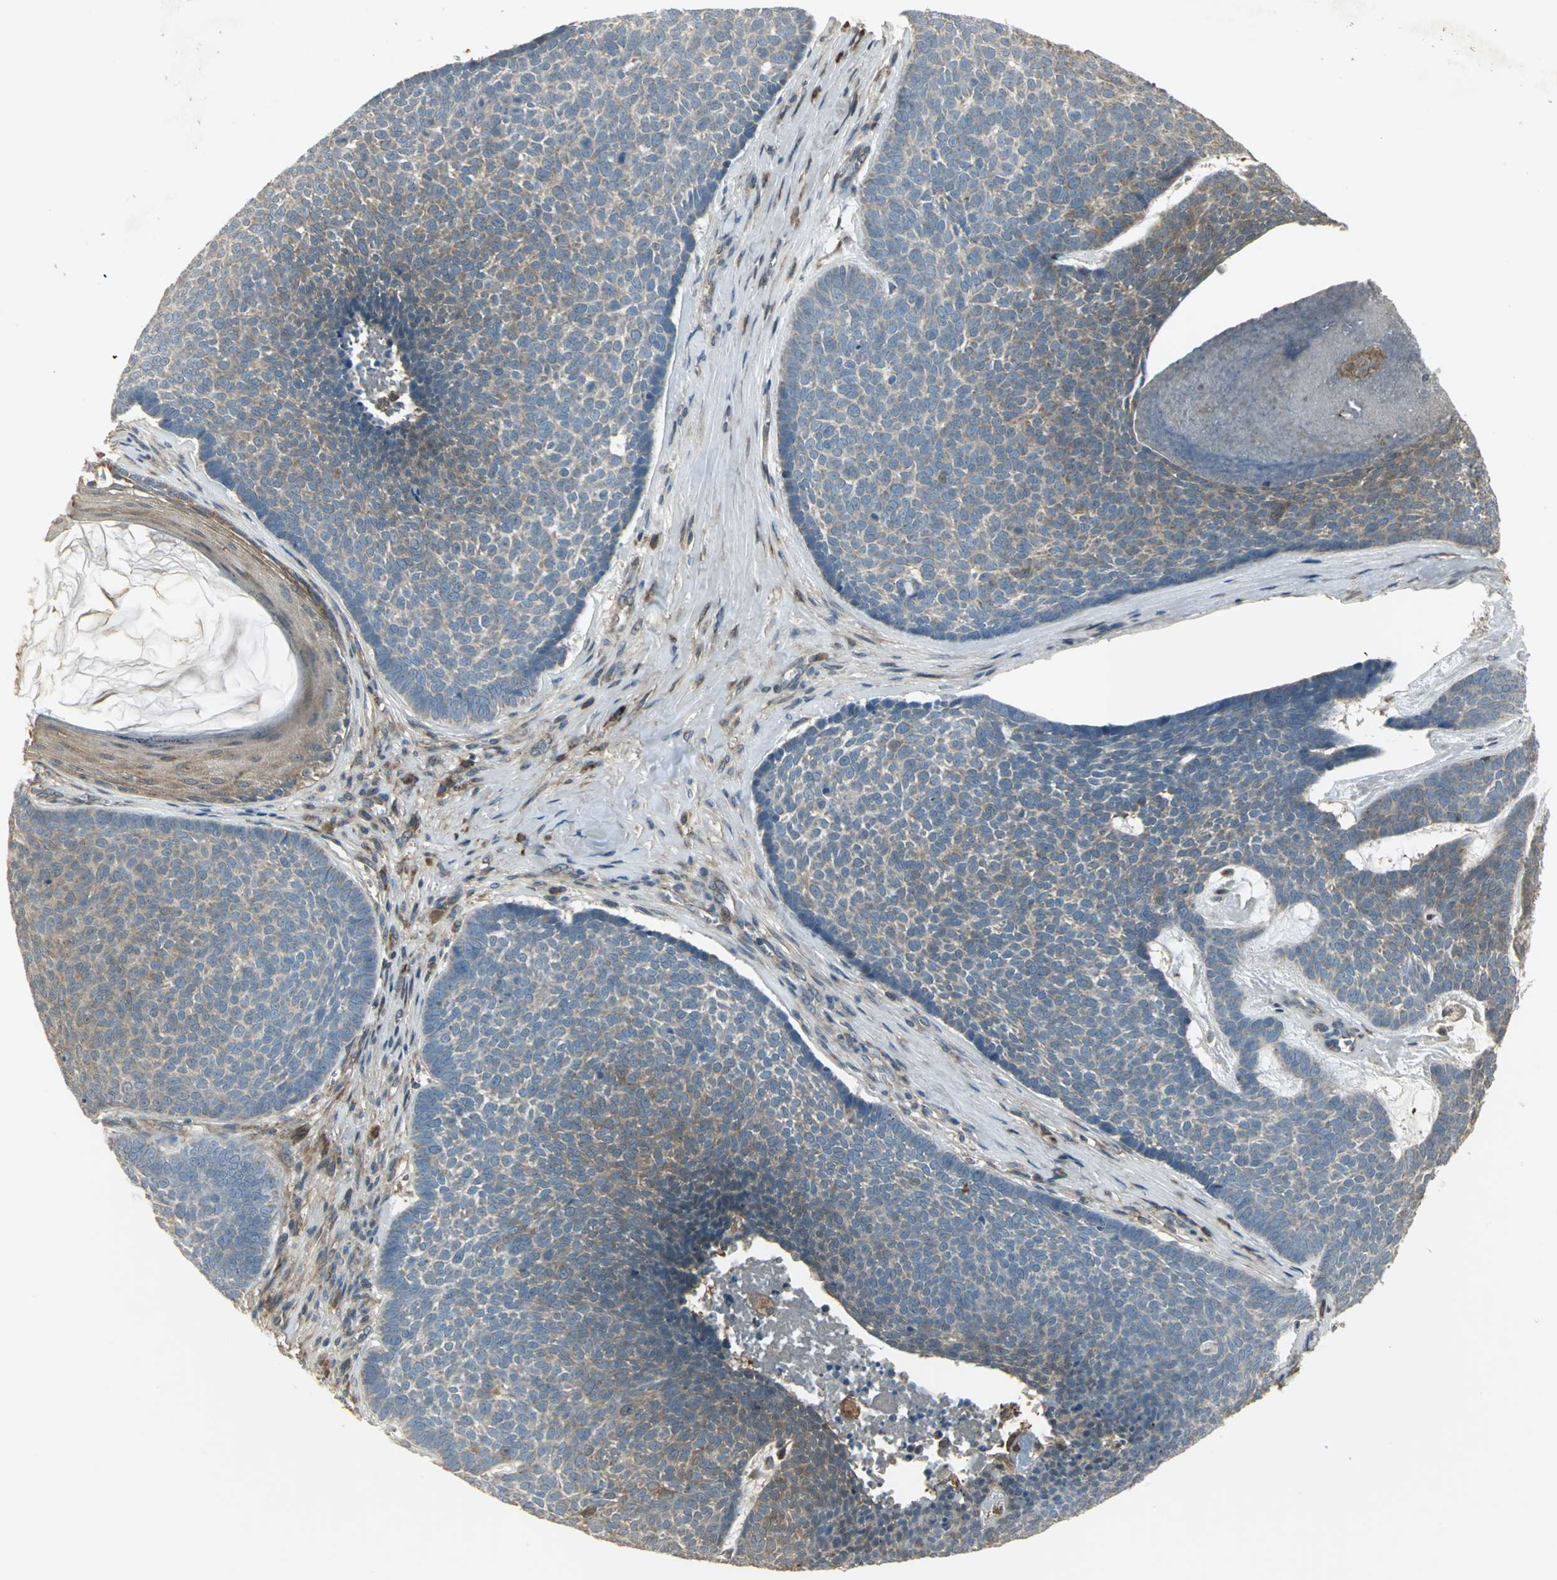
{"staining": {"intensity": "moderate", "quantity": ">75%", "location": "cytoplasmic/membranous"}, "tissue": "skin cancer", "cell_type": "Tumor cells", "image_type": "cancer", "snomed": [{"axis": "morphology", "description": "Basal cell carcinoma"}, {"axis": "topography", "description": "Skin"}], "caption": "Immunohistochemical staining of basal cell carcinoma (skin) demonstrates moderate cytoplasmic/membranous protein staining in approximately >75% of tumor cells. The staining was performed using DAB (3,3'-diaminobenzidine) to visualize the protein expression in brown, while the nuclei were stained in blue with hematoxylin (Magnification: 20x).", "gene": "AMT", "patient": {"sex": "male", "age": 84}}